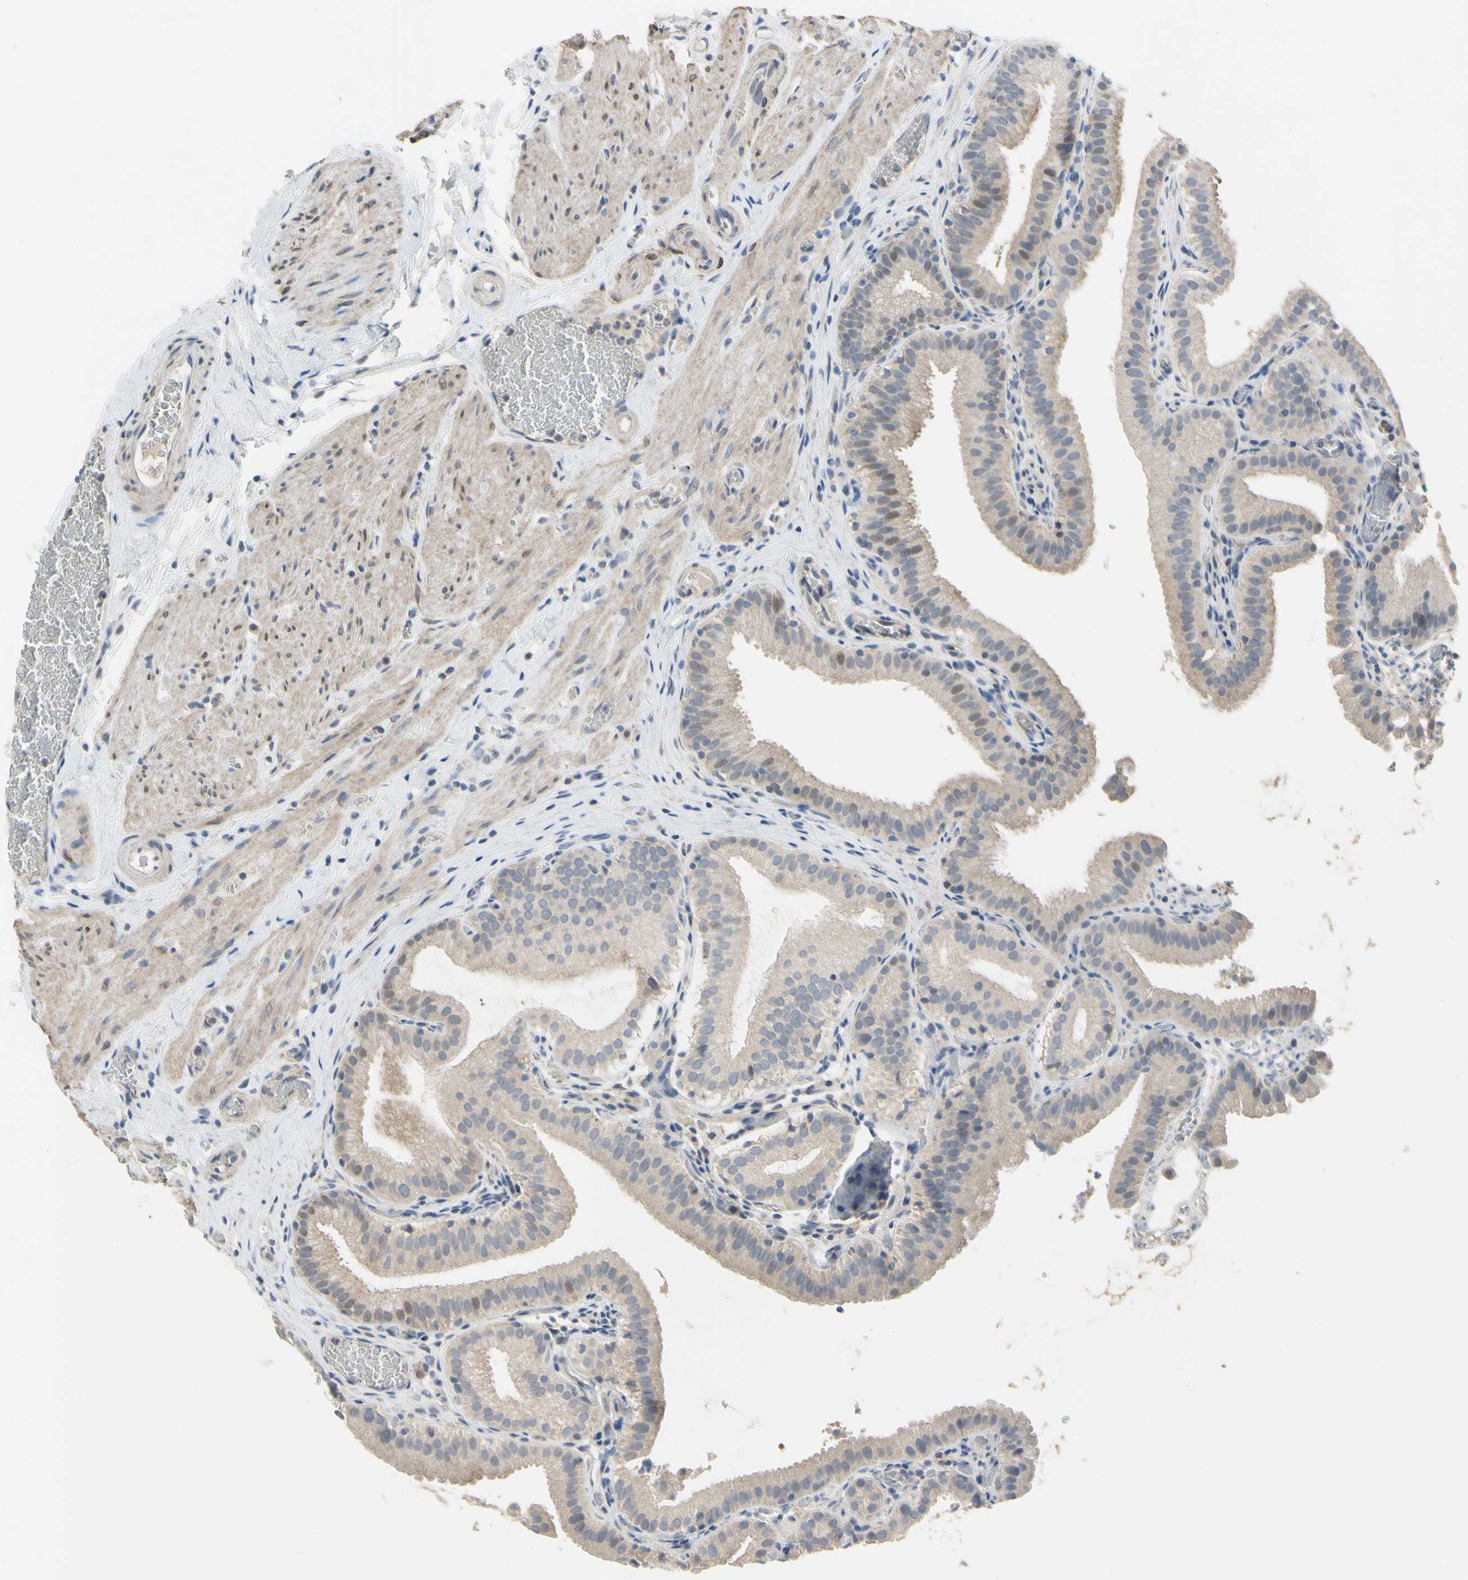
{"staining": {"intensity": "weak", "quantity": "<25%", "location": "nuclear"}, "tissue": "gallbladder", "cell_type": "Glandular cells", "image_type": "normal", "snomed": [{"axis": "morphology", "description": "Normal tissue, NOS"}, {"axis": "topography", "description": "Gallbladder"}], "caption": "The micrograph displays no significant positivity in glandular cells of gallbladder. (Brightfield microscopy of DAB immunohistochemistry at high magnification).", "gene": "LHX9", "patient": {"sex": "male", "age": 54}}